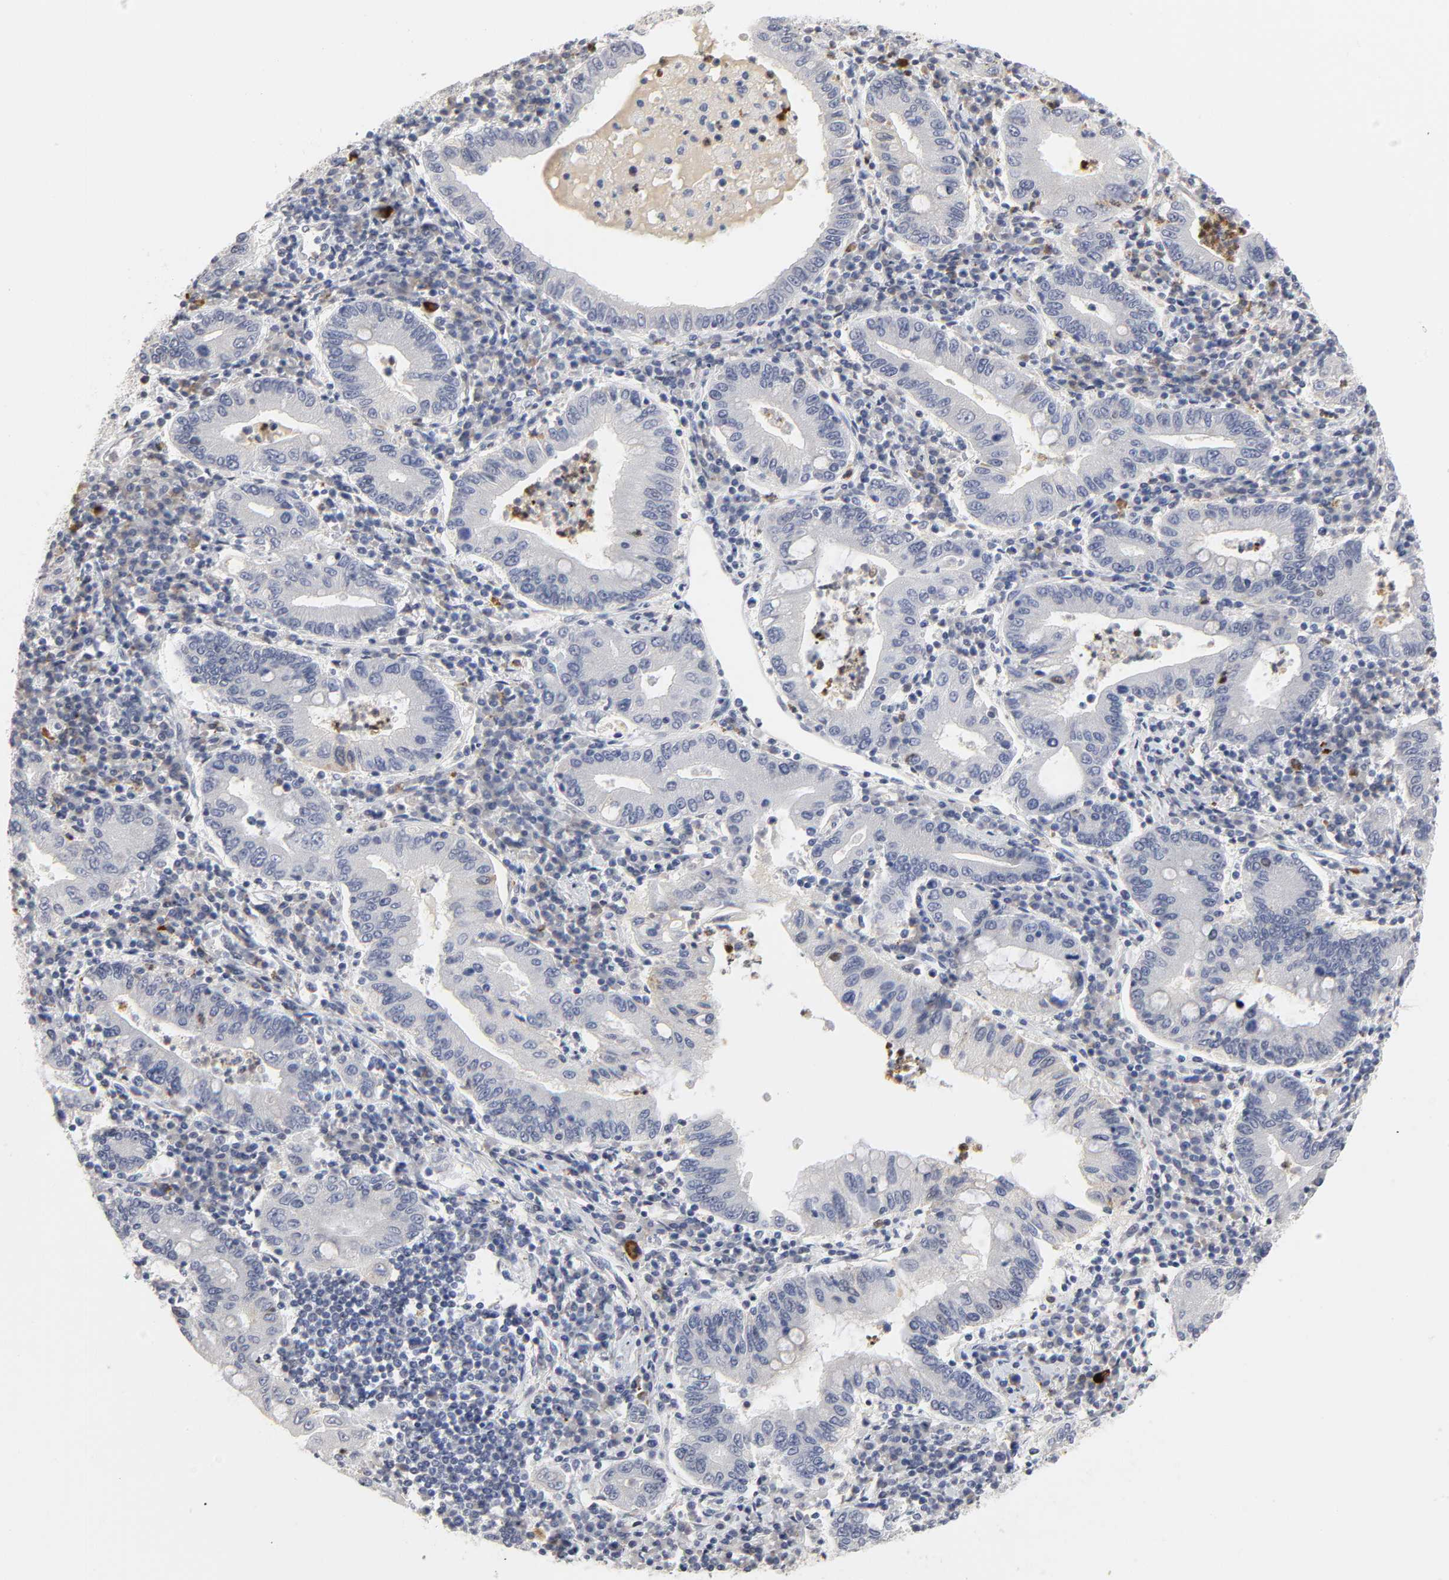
{"staining": {"intensity": "negative", "quantity": "none", "location": "none"}, "tissue": "stomach cancer", "cell_type": "Tumor cells", "image_type": "cancer", "snomed": [{"axis": "morphology", "description": "Normal tissue, NOS"}, {"axis": "morphology", "description": "Adenocarcinoma, NOS"}, {"axis": "topography", "description": "Esophagus"}, {"axis": "topography", "description": "Stomach, upper"}, {"axis": "topography", "description": "Peripheral nerve tissue"}], "caption": "This is a micrograph of immunohistochemistry staining of adenocarcinoma (stomach), which shows no positivity in tumor cells. (DAB (3,3'-diaminobenzidine) IHC with hematoxylin counter stain).", "gene": "CREBBP", "patient": {"sex": "male", "age": 62}}